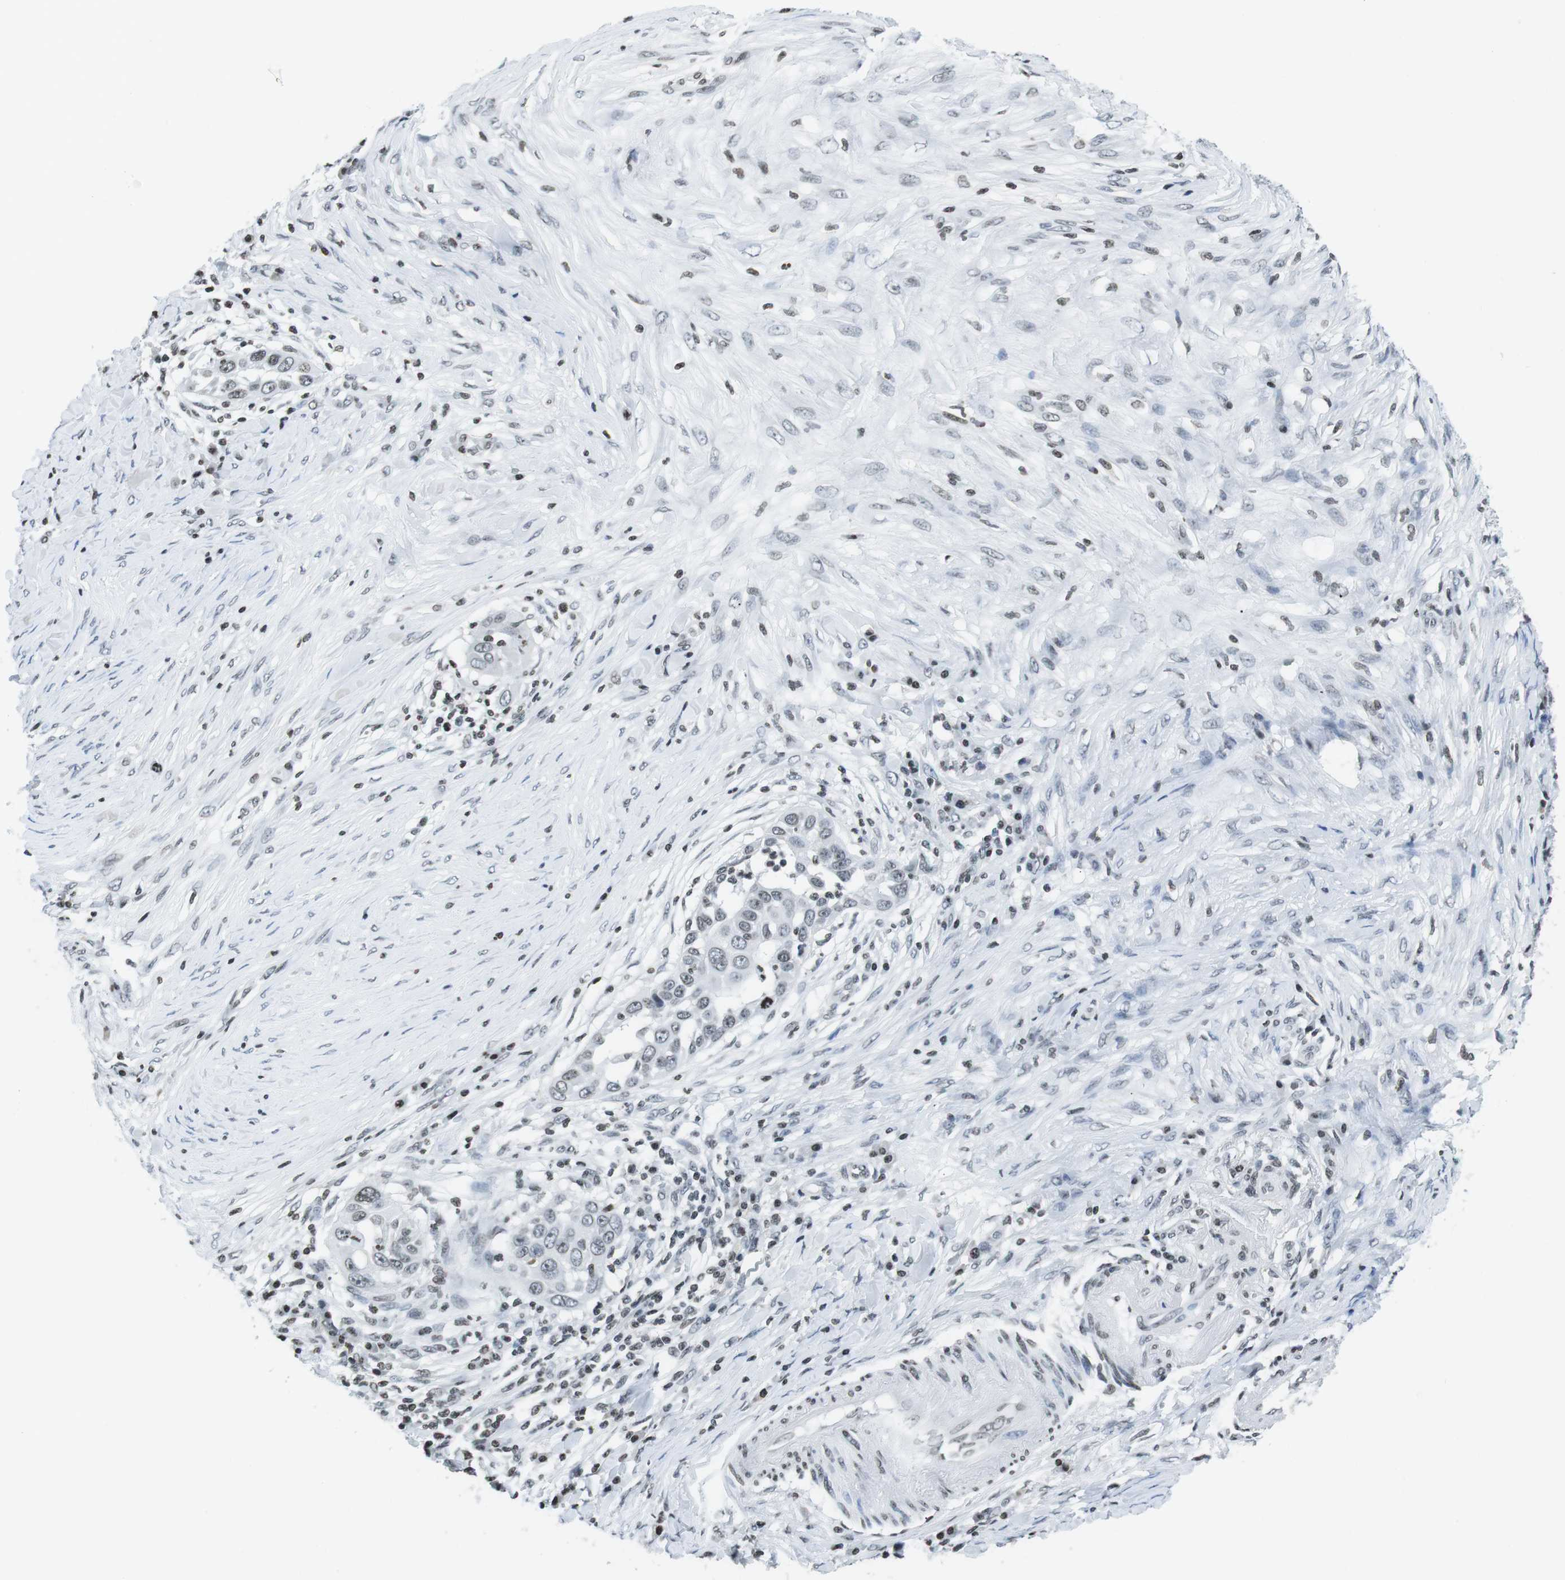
{"staining": {"intensity": "weak", "quantity": "<25%", "location": "nuclear"}, "tissue": "skin cancer", "cell_type": "Tumor cells", "image_type": "cancer", "snomed": [{"axis": "morphology", "description": "Squamous cell carcinoma, NOS"}, {"axis": "topography", "description": "Skin"}], "caption": "Human skin cancer (squamous cell carcinoma) stained for a protein using immunohistochemistry (IHC) demonstrates no expression in tumor cells.", "gene": "E2F2", "patient": {"sex": "female", "age": 44}}